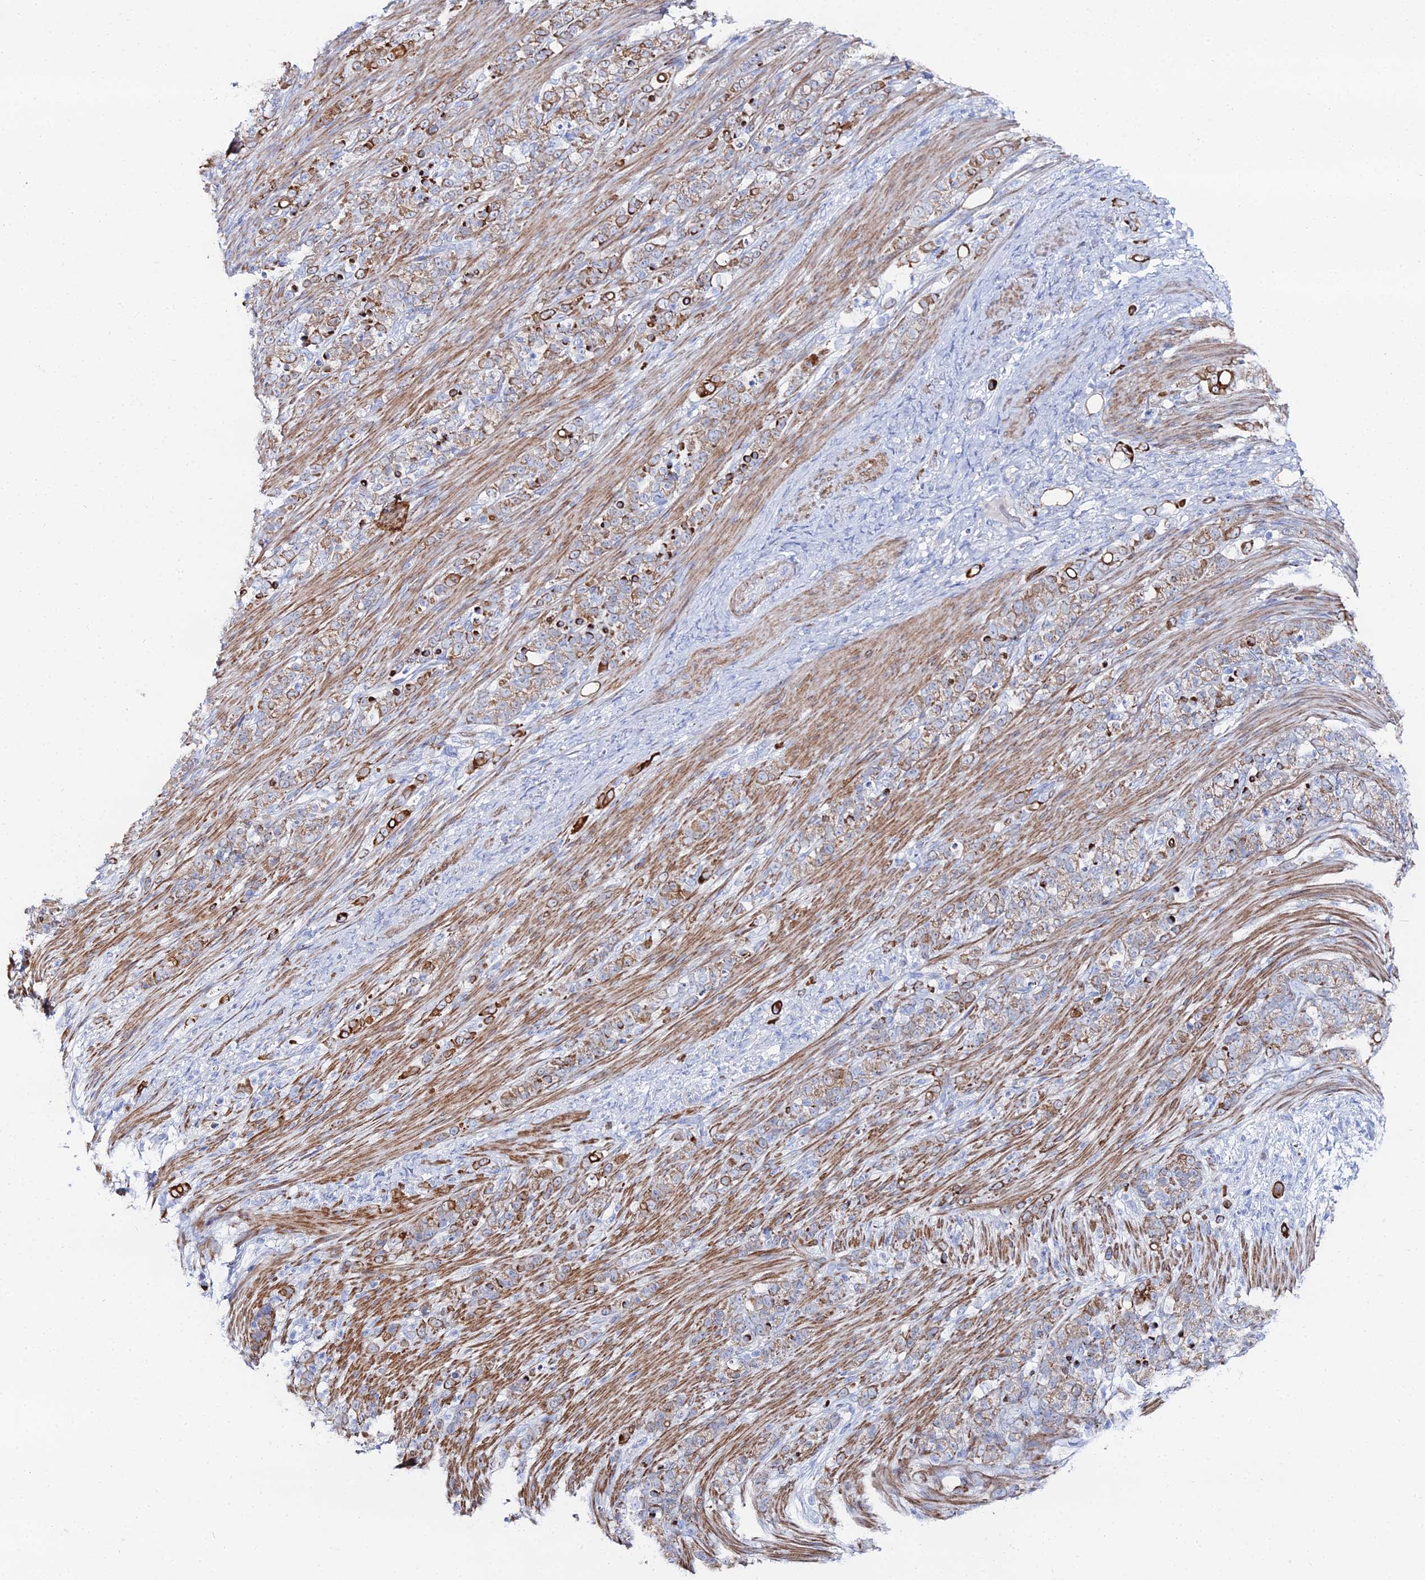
{"staining": {"intensity": "strong", "quantity": "<25%", "location": "cytoplasmic/membranous"}, "tissue": "stomach cancer", "cell_type": "Tumor cells", "image_type": "cancer", "snomed": [{"axis": "morphology", "description": "Adenocarcinoma, NOS"}, {"axis": "topography", "description": "Stomach"}], "caption": "Adenocarcinoma (stomach) tissue demonstrates strong cytoplasmic/membranous positivity in approximately <25% of tumor cells (DAB (3,3'-diaminobenzidine) IHC with brightfield microscopy, high magnification).", "gene": "DHX34", "patient": {"sex": "female", "age": 79}}